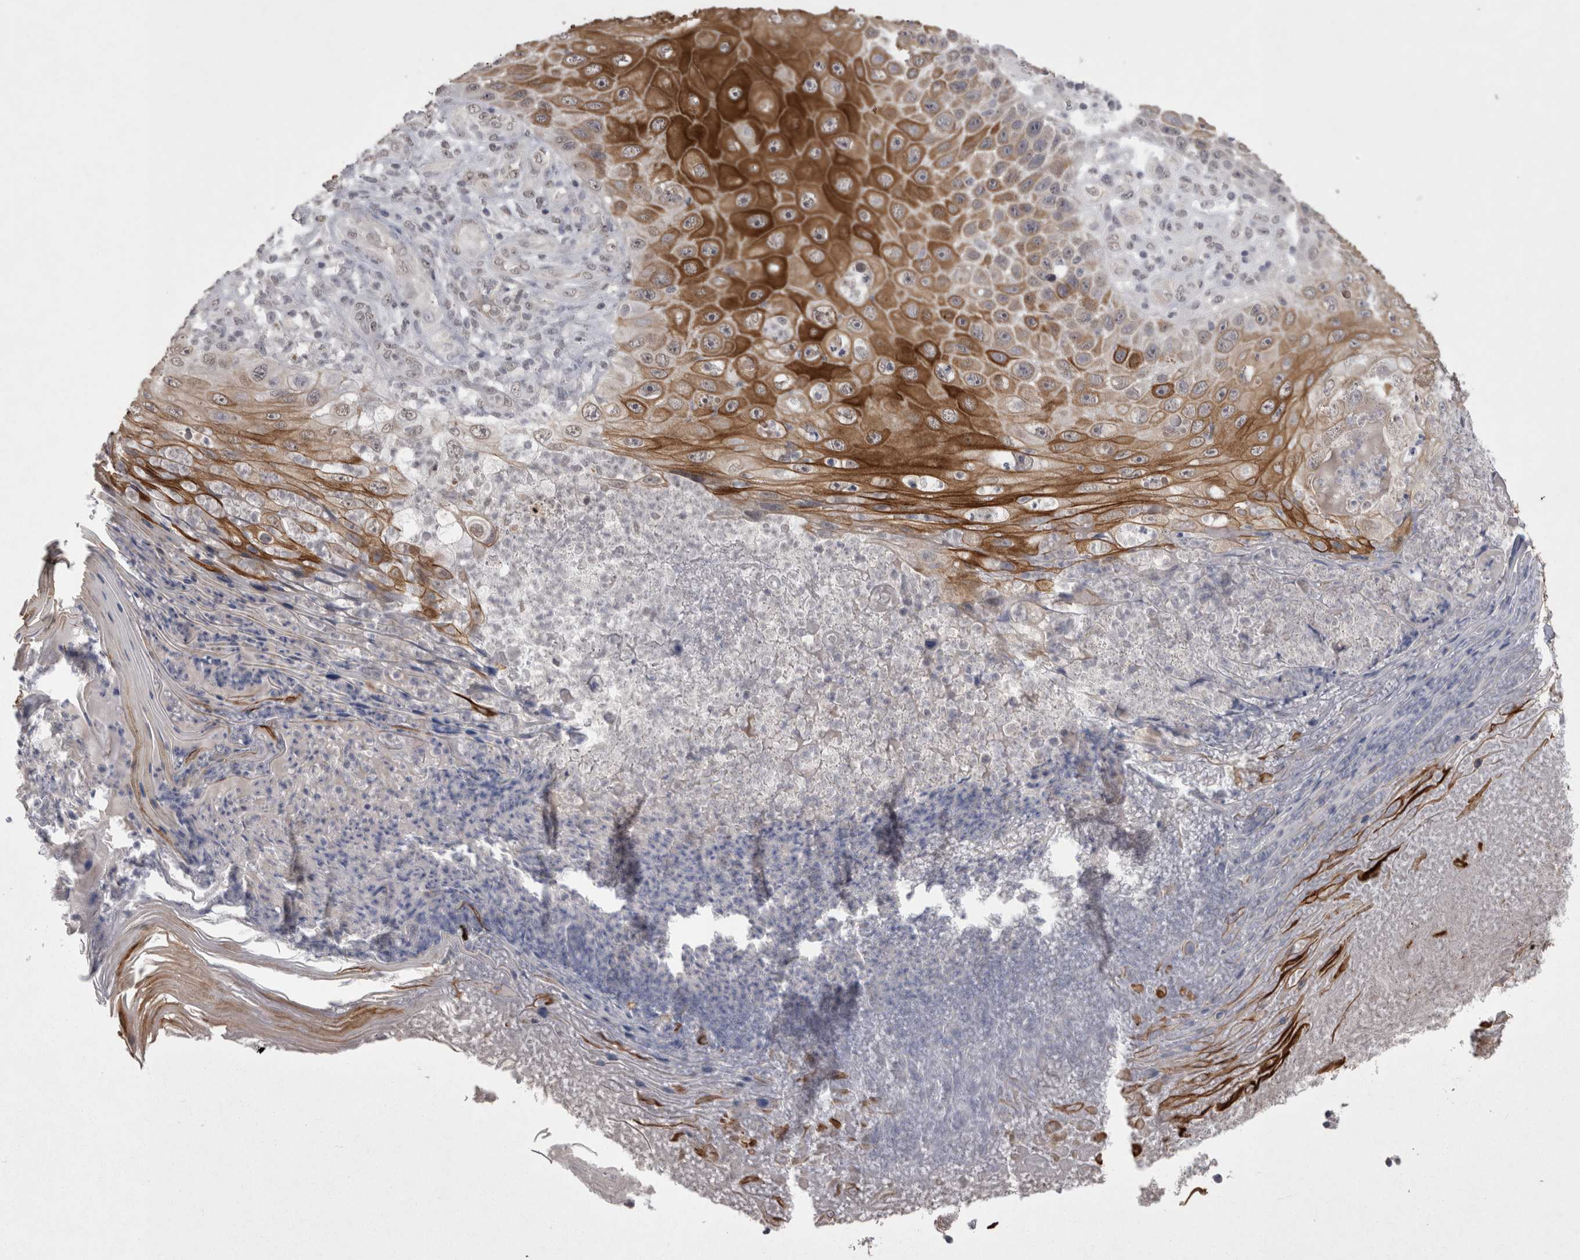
{"staining": {"intensity": "strong", "quantity": ">75%", "location": "cytoplasmic/membranous"}, "tissue": "skin cancer", "cell_type": "Tumor cells", "image_type": "cancer", "snomed": [{"axis": "morphology", "description": "Squamous cell carcinoma, NOS"}, {"axis": "topography", "description": "Skin"}], "caption": "Approximately >75% of tumor cells in squamous cell carcinoma (skin) exhibit strong cytoplasmic/membranous protein expression as visualized by brown immunohistochemical staining.", "gene": "DDX4", "patient": {"sex": "female", "age": 88}}